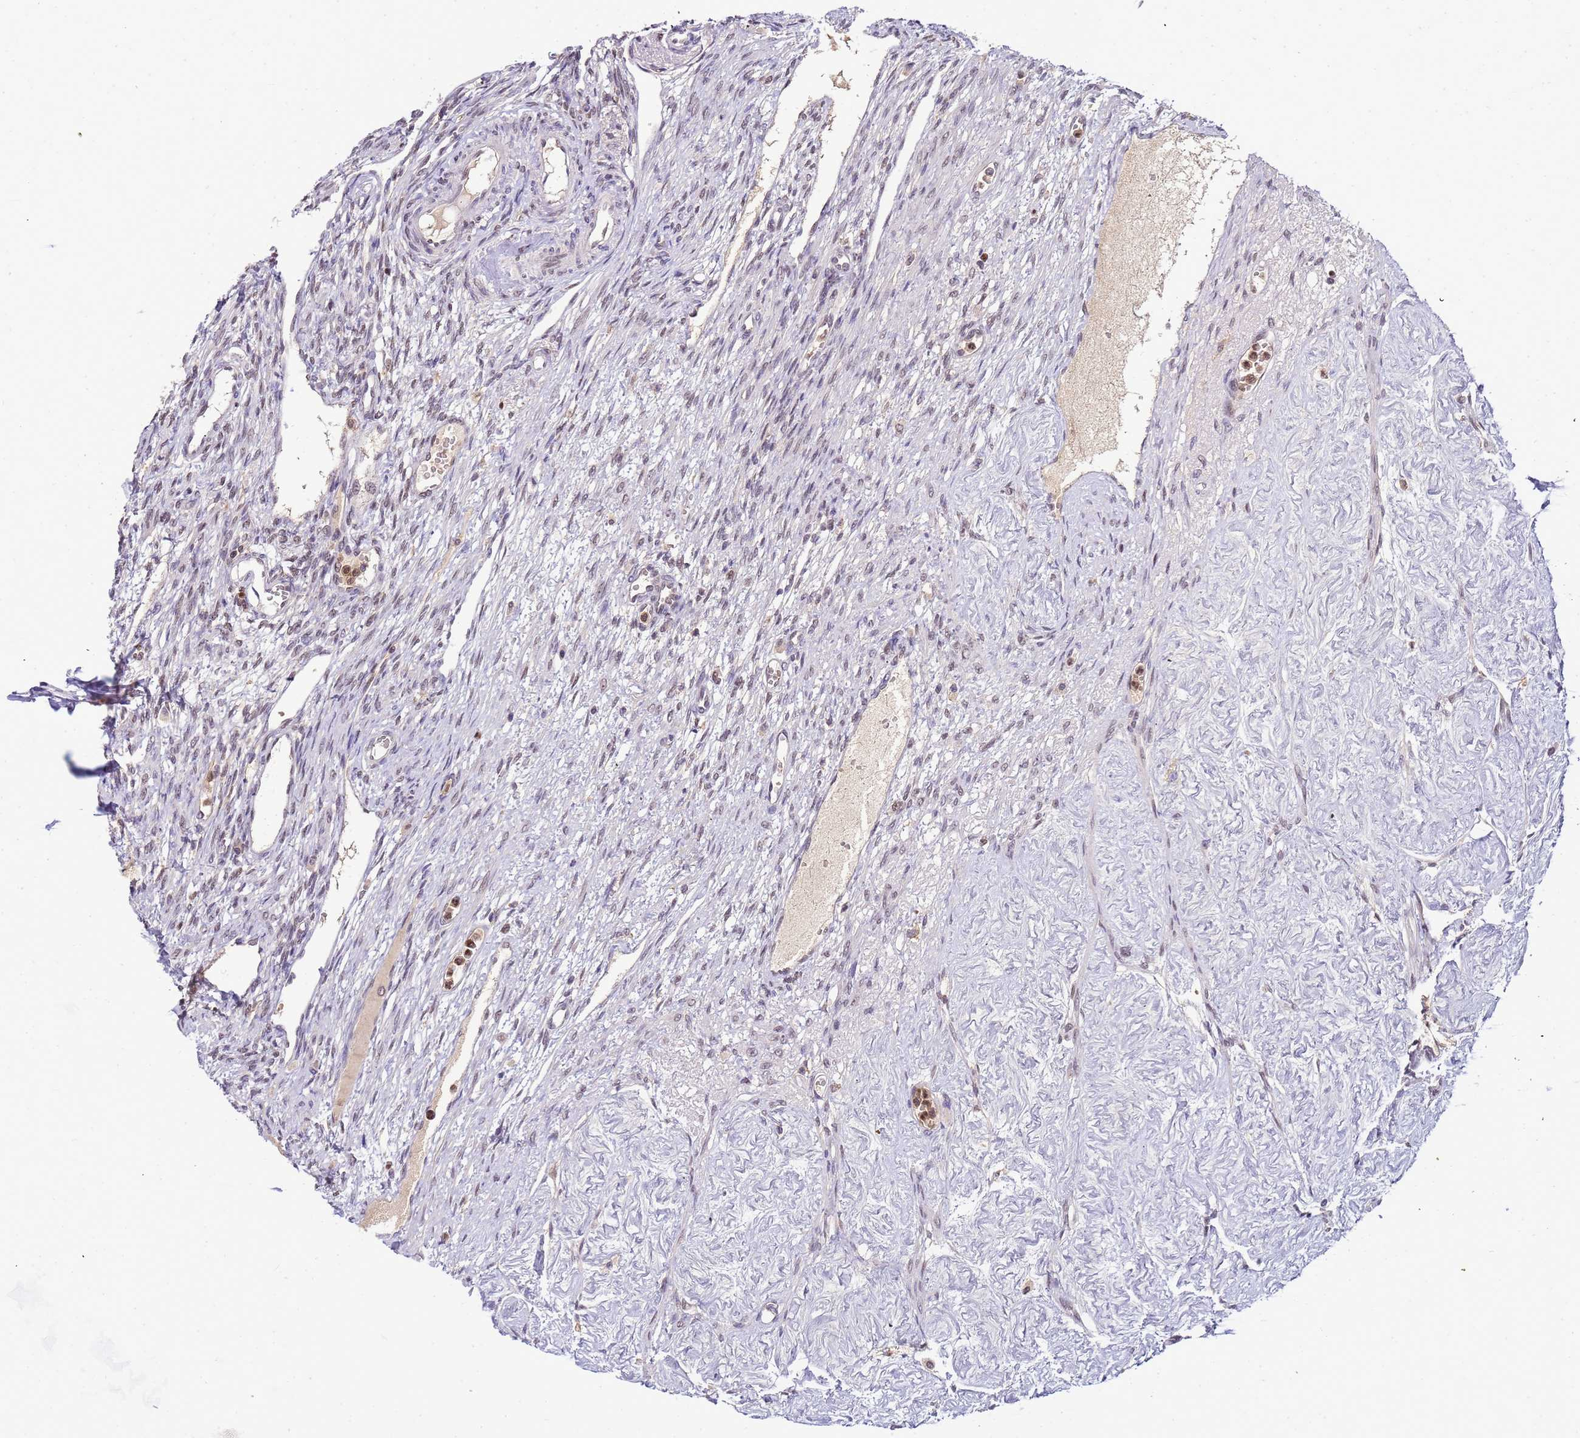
{"staining": {"intensity": "moderate", "quantity": "25%-75%", "location": "nuclear"}, "tissue": "ovary", "cell_type": "Ovarian stroma cells", "image_type": "normal", "snomed": [{"axis": "morphology", "description": "Normal tissue, NOS"}, {"axis": "morphology", "description": "Cyst, NOS"}, {"axis": "topography", "description": "Ovary"}], "caption": "Immunohistochemistry image of normal ovary stained for a protein (brown), which displays medium levels of moderate nuclear expression in approximately 25%-75% of ovarian stroma cells.", "gene": "CD53", "patient": {"sex": "female", "age": 33}}